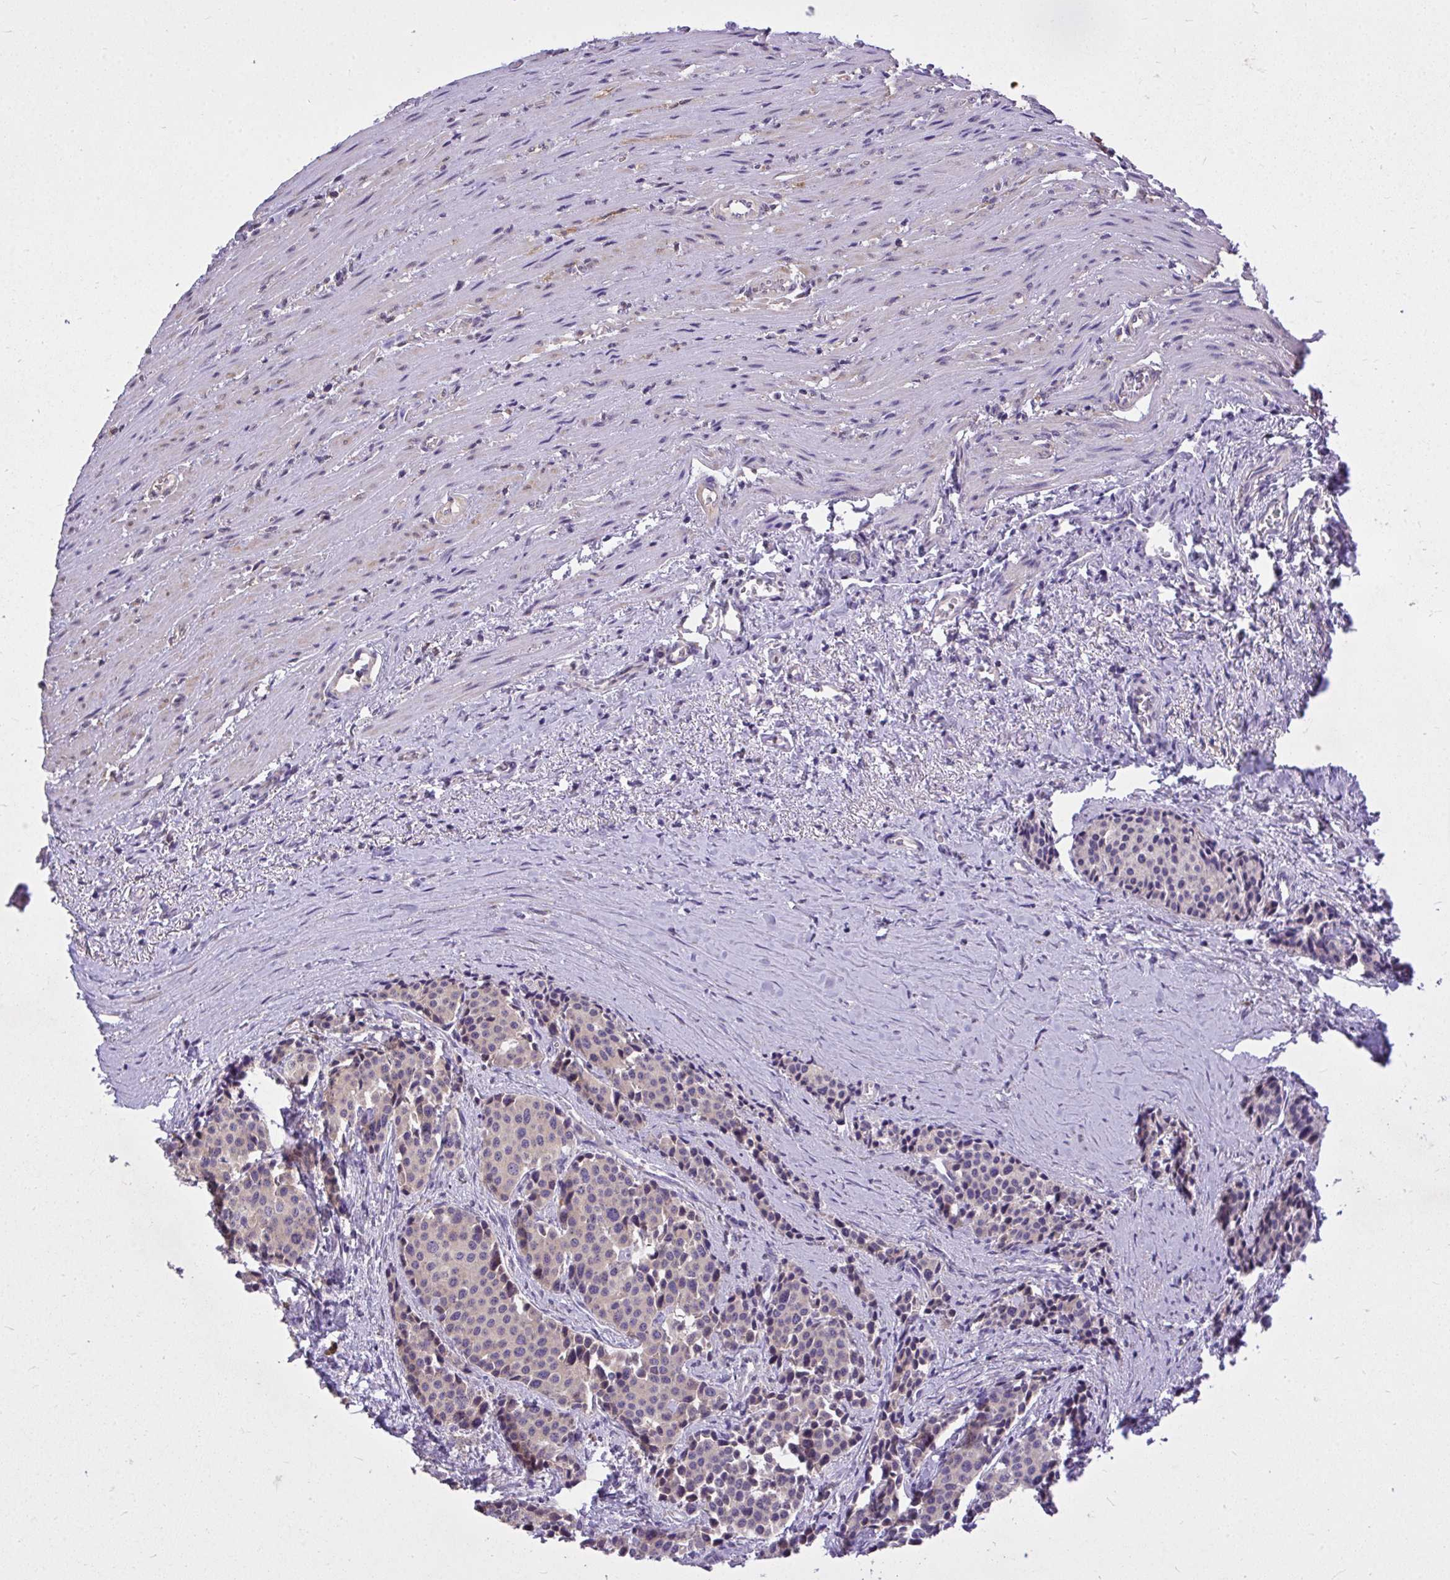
{"staining": {"intensity": "weak", "quantity": ">75%", "location": "cytoplasmic/membranous"}, "tissue": "carcinoid", "cell_type": "Tumor cells", "image_type": "cancer", "snomed": [{"axis": "morphology", "description": "Carcinoid, malignant, NOS"}, {"axis": "topography", "description": "Small intestine"}], "caption": "Carcinoid stained for a protein (brown) reveals weak cytoplasmic/membranous positive positivity in about >75% of tumor cells.", "gene": "MPC2", "patient": {"sex": "male", "age": 73}}